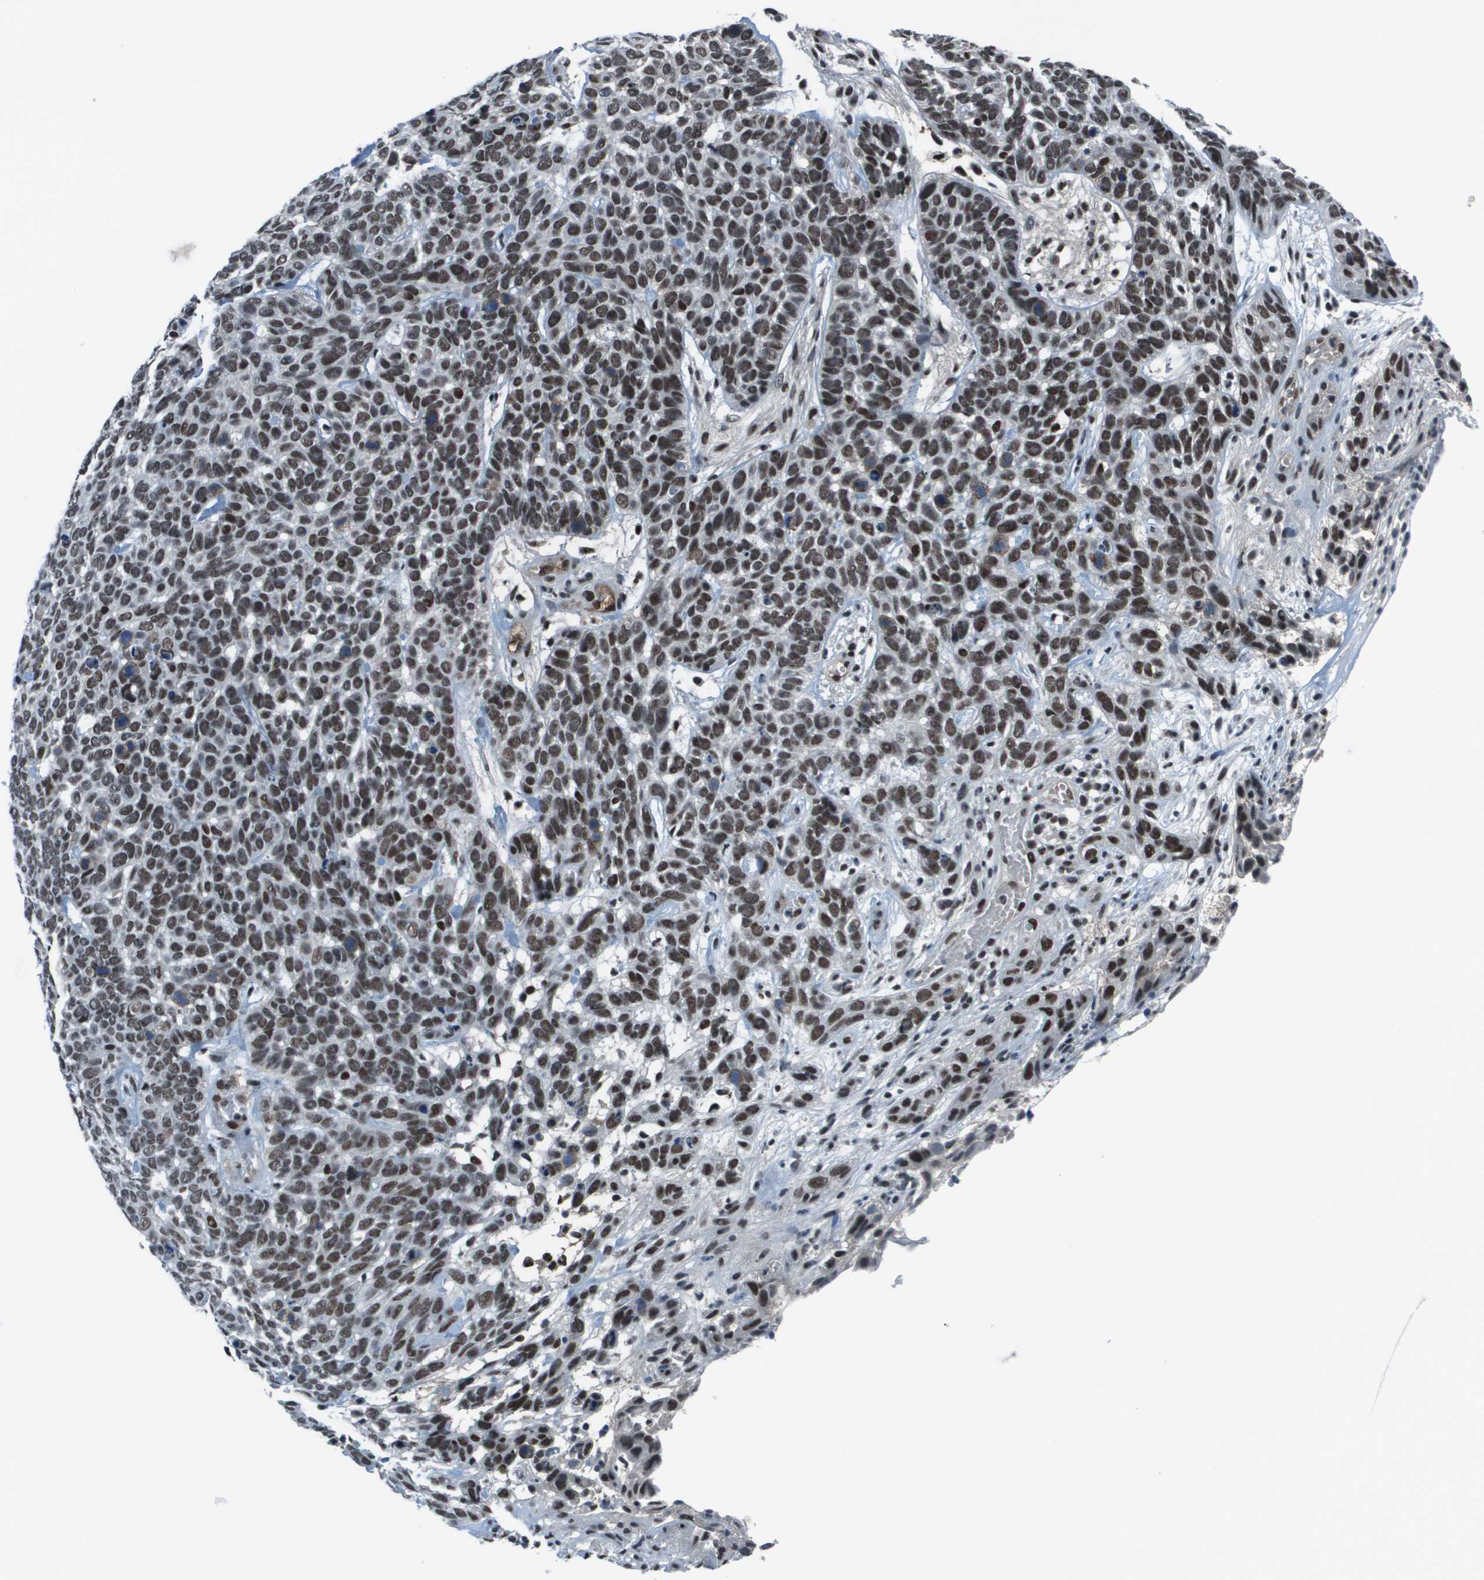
{"staining": {"intensity": "strong", "quantity": ">75%", "location": "nuclear"}, "tissue": "skin cancer", "cell_type": "Tumor cells", "image_type": "cancer", "snomed": [{"axis": "morphology", "description": "Basal cell carcinoma"}, {"axis": "topography", "description": "Skin"}], "caption": "Brown immunohistochemical staining in human skin basal cell carcinoma demonstrates strong nuclear staining in about >75% of tumor cells.", "gene": "THRAP3", "patient": {"sex": "male", "age": 87}}